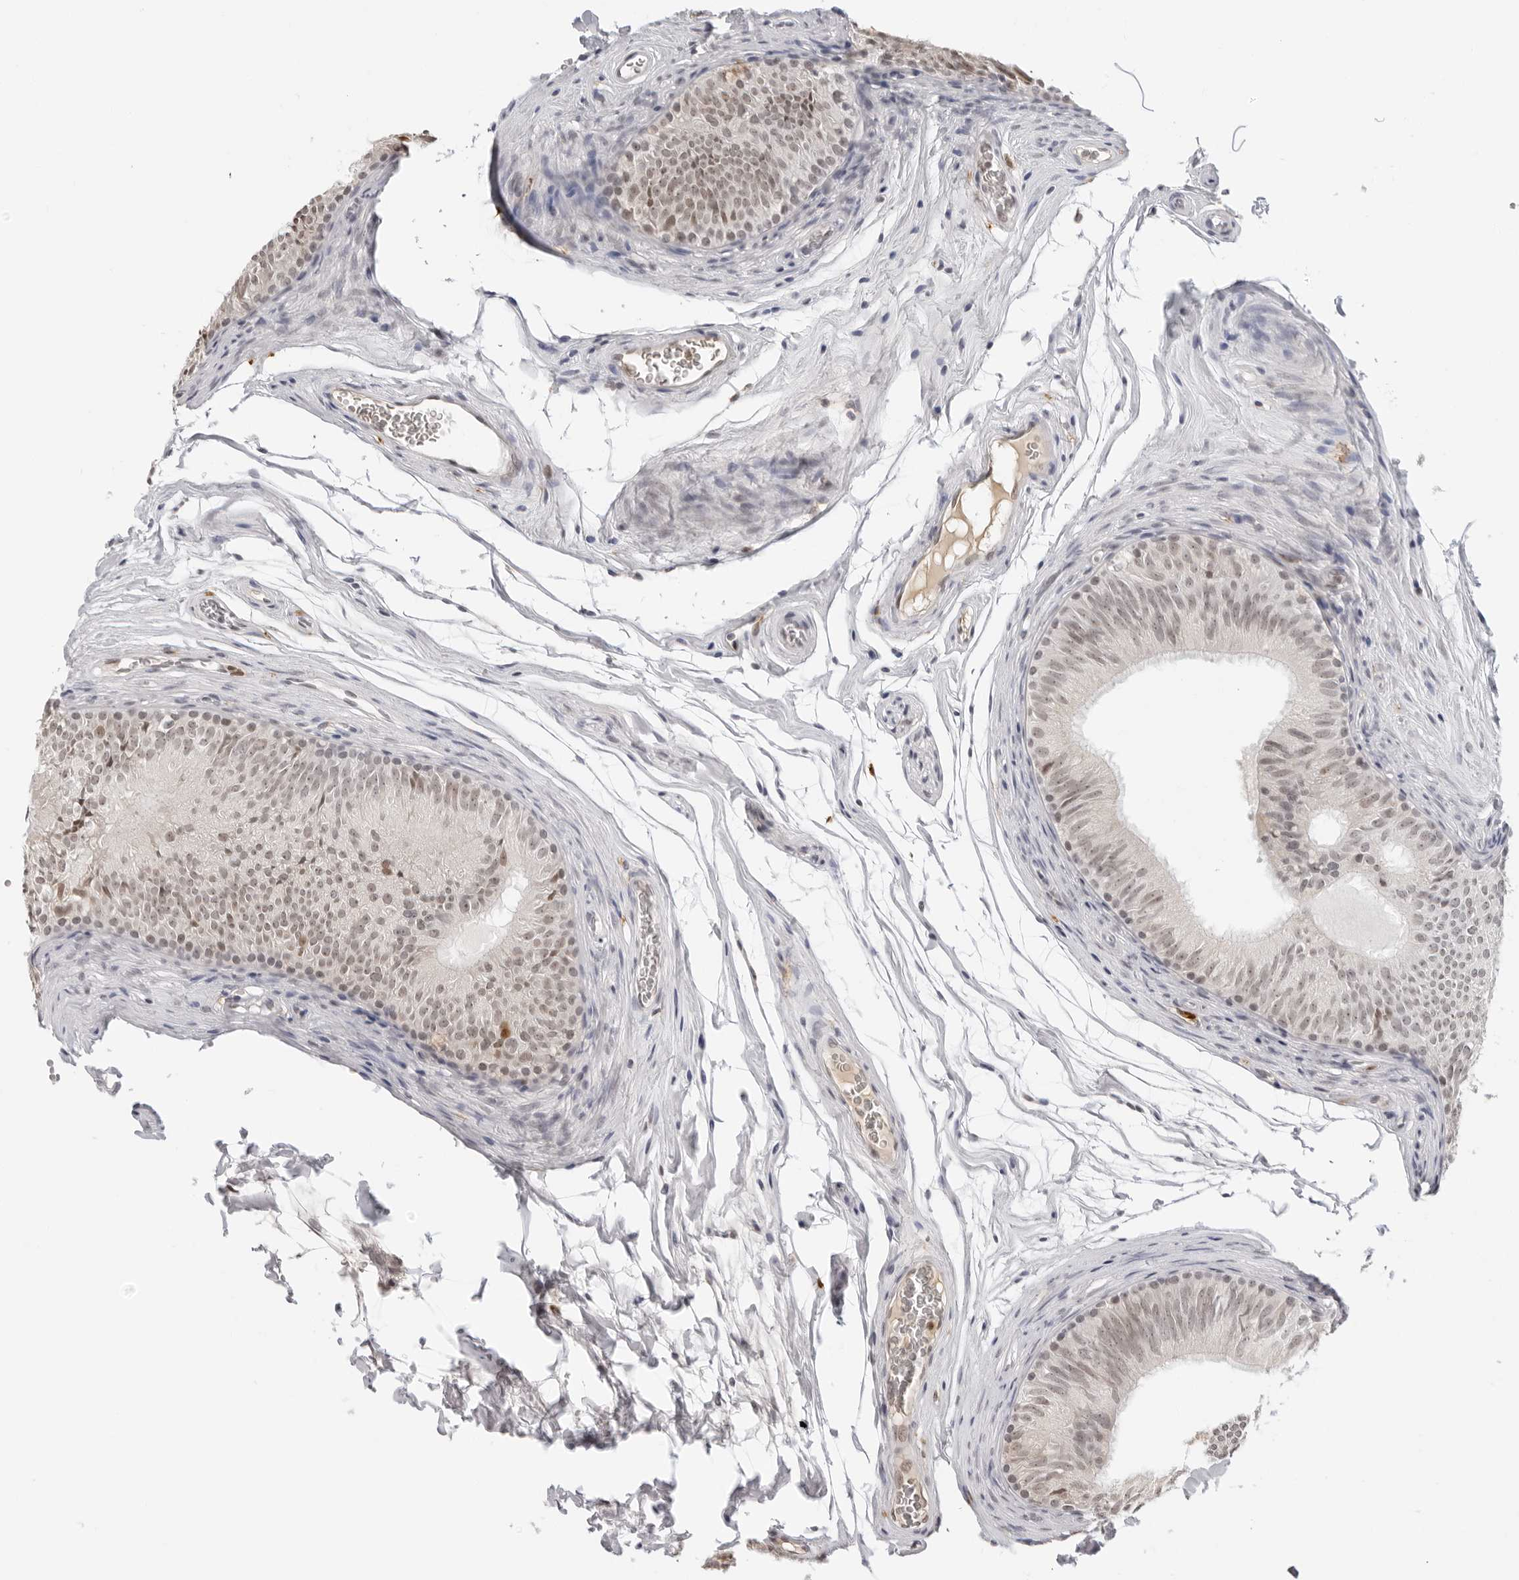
{"staining": {"intensity": "moderate", "quantity": ">75%", "location": "nuclear"}, "tissue": "epididymis", "cell_type": "Glandular cells", "image_type": "normal", "snomed": [{"axis": "morphology", "description": "Normal tissue, NOS"}, {"axis": "topography", "description": "Epididymis"}], "caption": "An immunohistochemistry image of benign tissue is shown. Protein staining in brown labels moderate nuclear positivity in epididymis within glandular cells. (Stains: DAB (3,3'-diaminobenzidine) in brown, nuclei in blue, Microscopy: brightfield microscopy at high magnification).", "gene": "MSH6", "patient": {"sex": "male", "age": 36}}